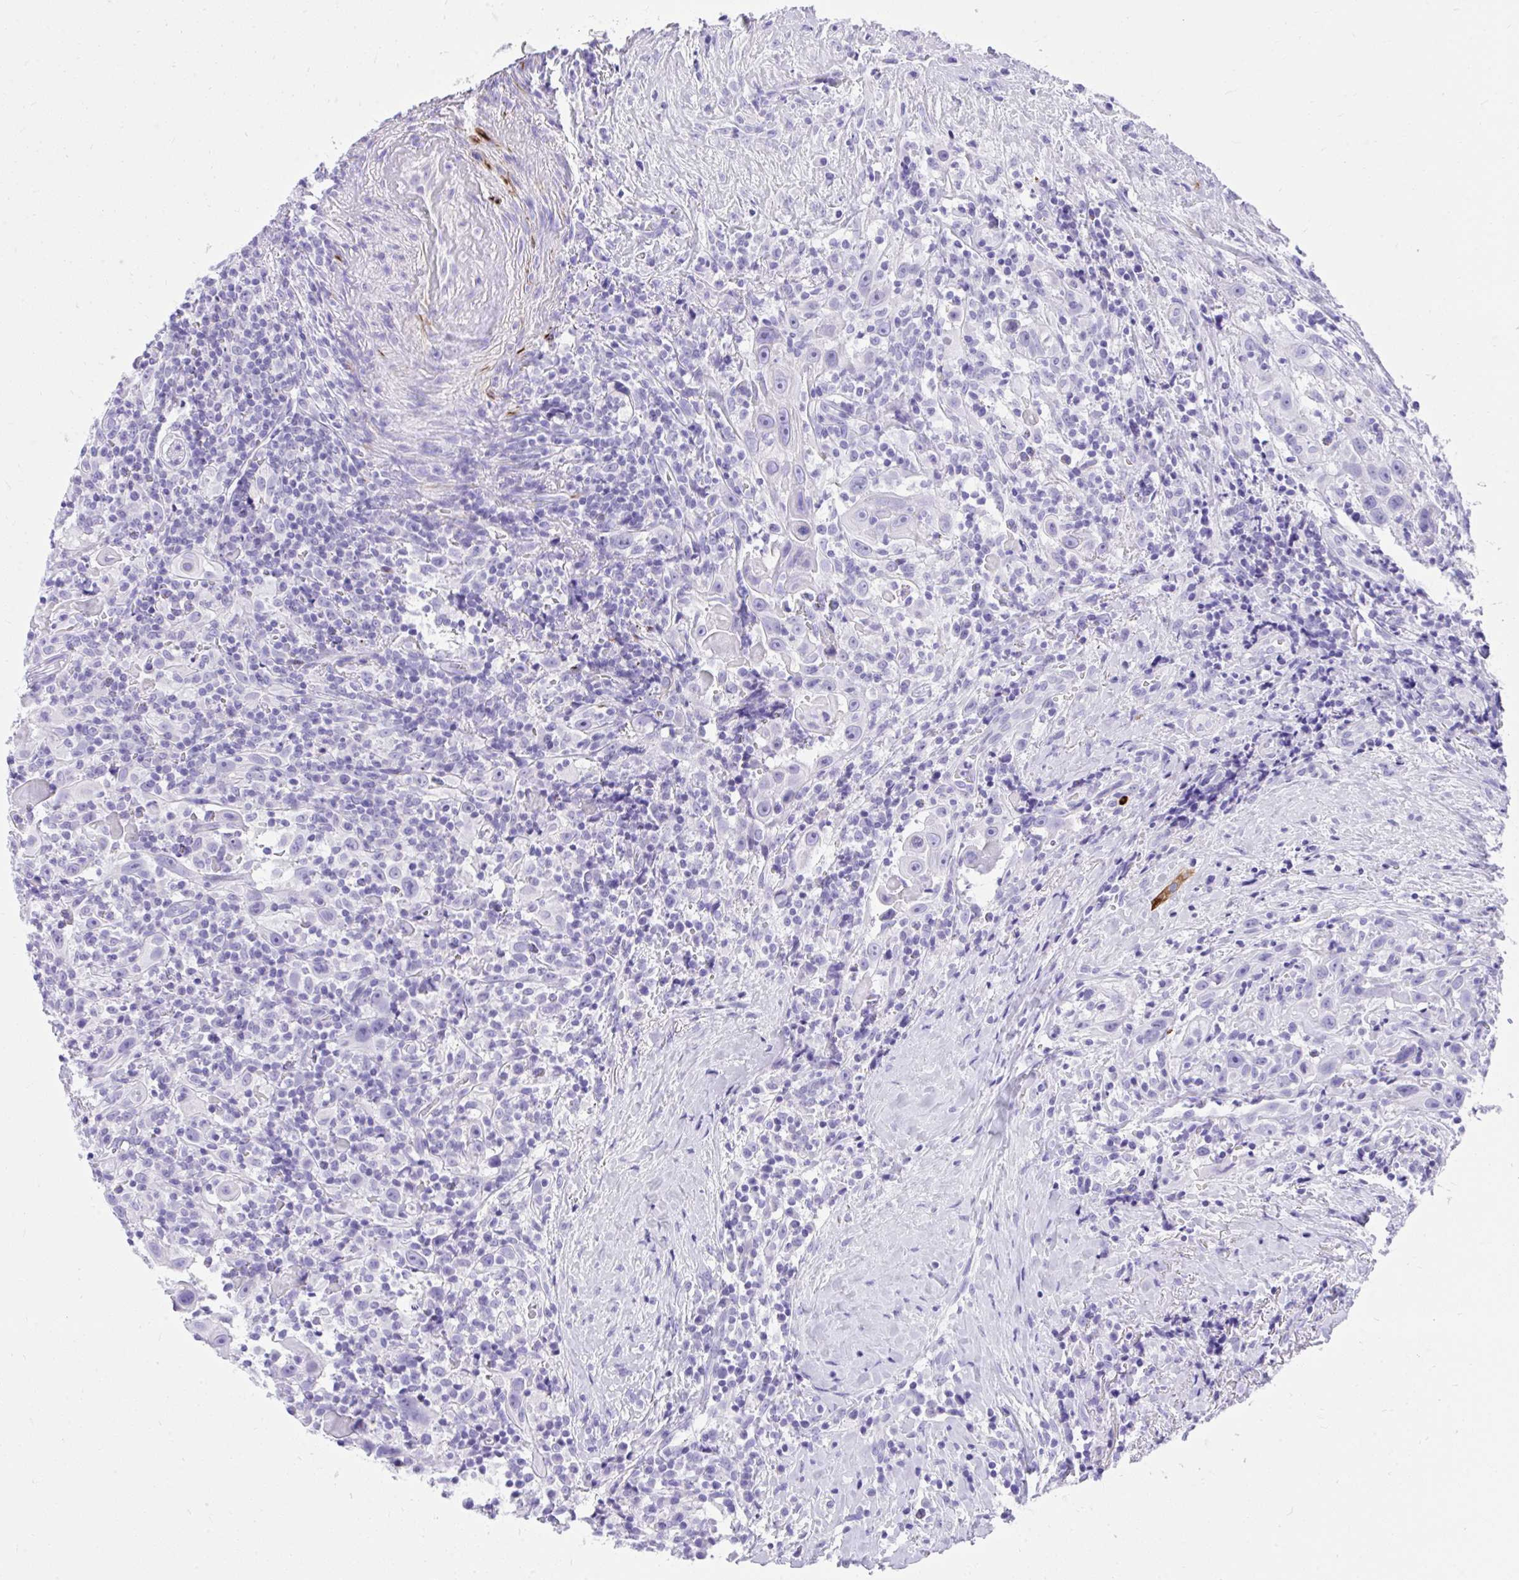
{"staining": {"intensity": "negative", "quantity": "none", "location": "none"}, "tissue": "head and neck cancer", "cell_type": "Tumor cells", "image_type": "cancer", "snomed": [{"axis": "morphology", "description": "Squamous cell carcinoma, NOS"}, {"axis": "topography", "description": "Head-Neck"}], "caption": "An image of human head and neck squamous cell carcinoma is negative for staining in tumor cells.", "gene": "KCNN4", "patient": {"sex": "female", "age": 95}}